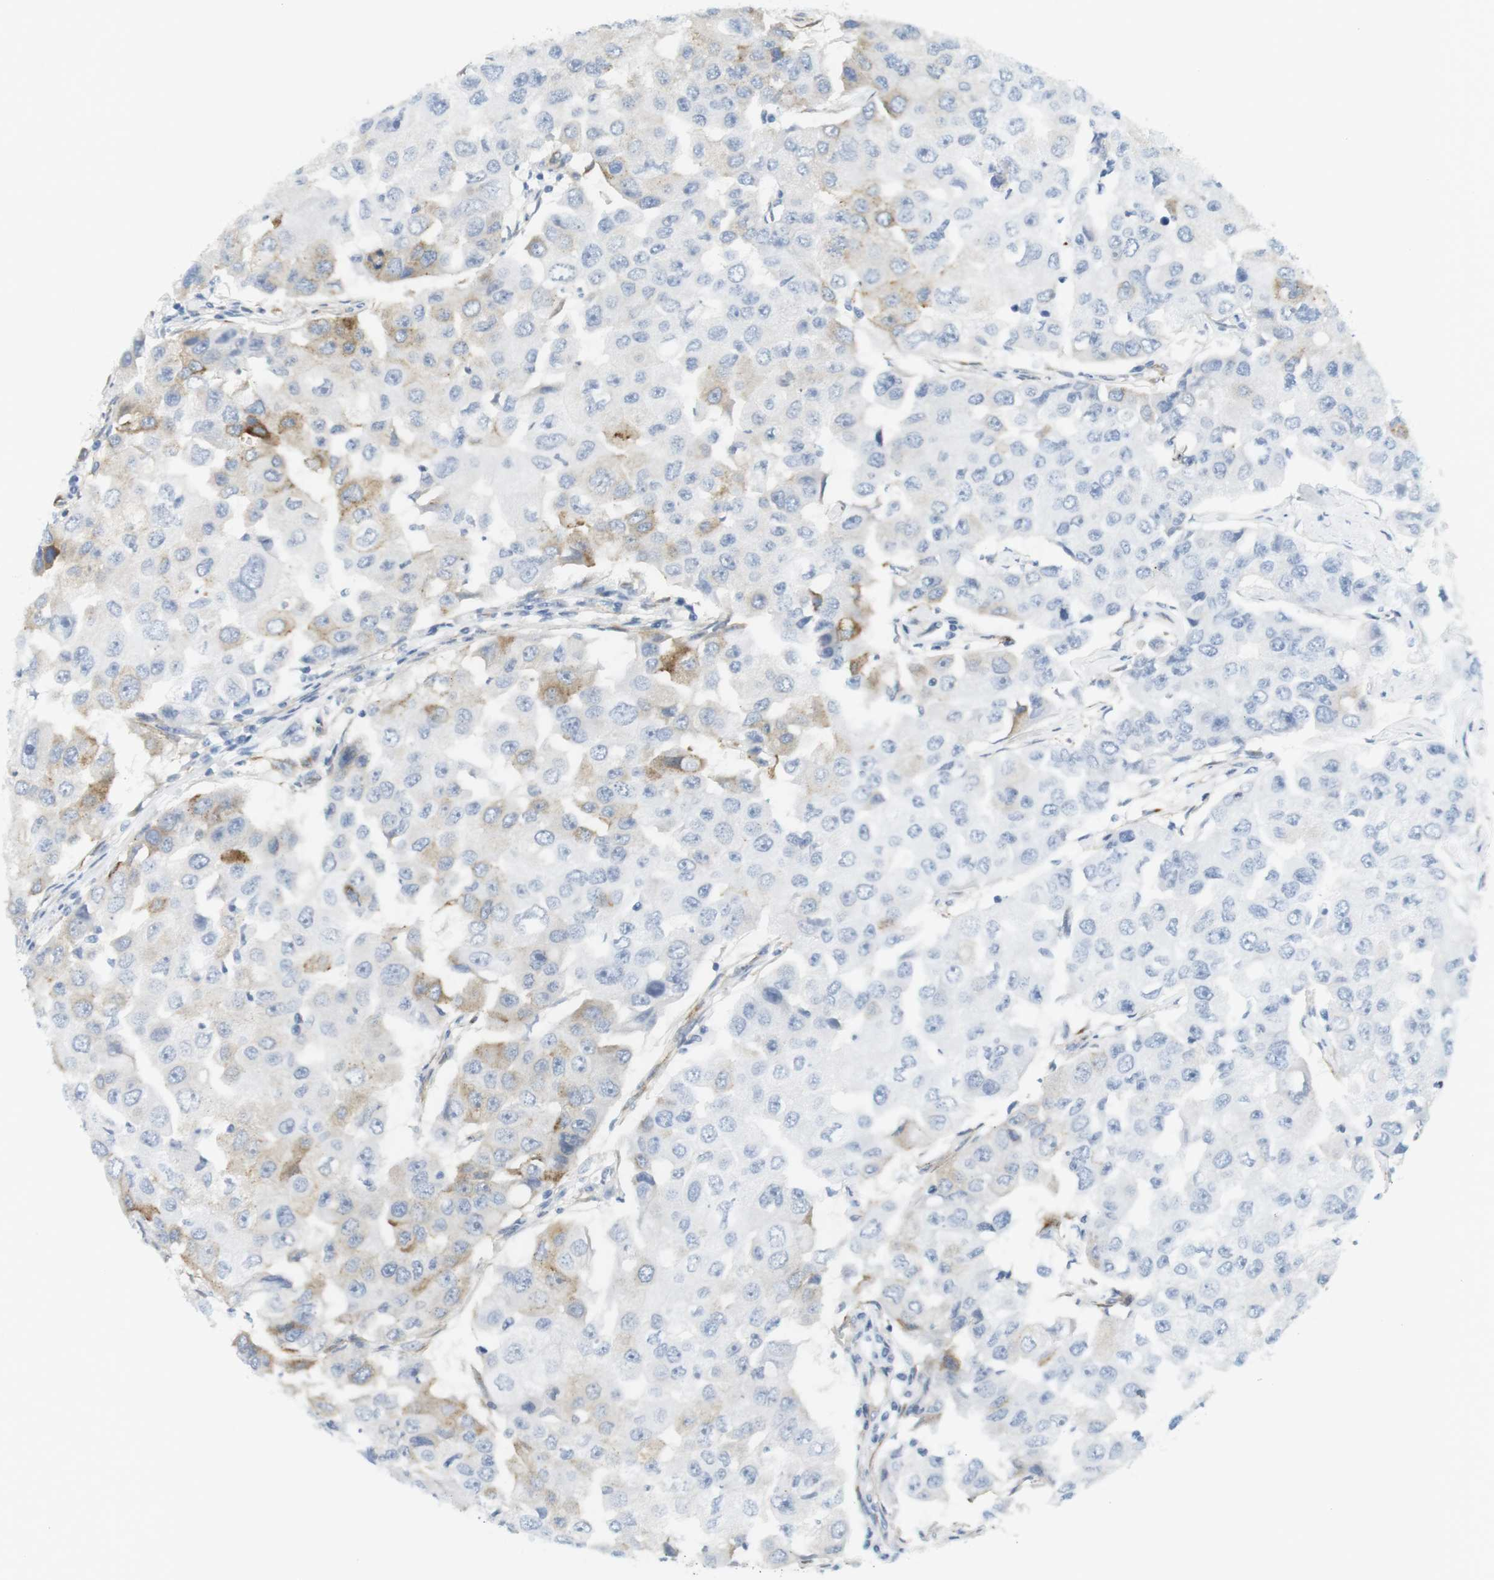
{"staining": {"intensity": "moderate", "quantity": "<25%", "location": "cytoplasmic/membranous"}, "tissue": "breast cancer", "cell_type": "Tumor cells", "image_type": "cancer", "snomed": [{"axis": "morphology", "description": "Duct carcinoma"}, {"axis": "topography", "description": "Breast"}], "caption": "This histopathology image displays breast intraductal carcinoma stained with immunohistochemistry to label a protein in brown. The cytoplasmic/membranous of tumor cells show moderate positivity for the protein. Nuclei are counter-stained blue.", "gene": "F2R", "patient": {"sex": "female", "age": 27}}